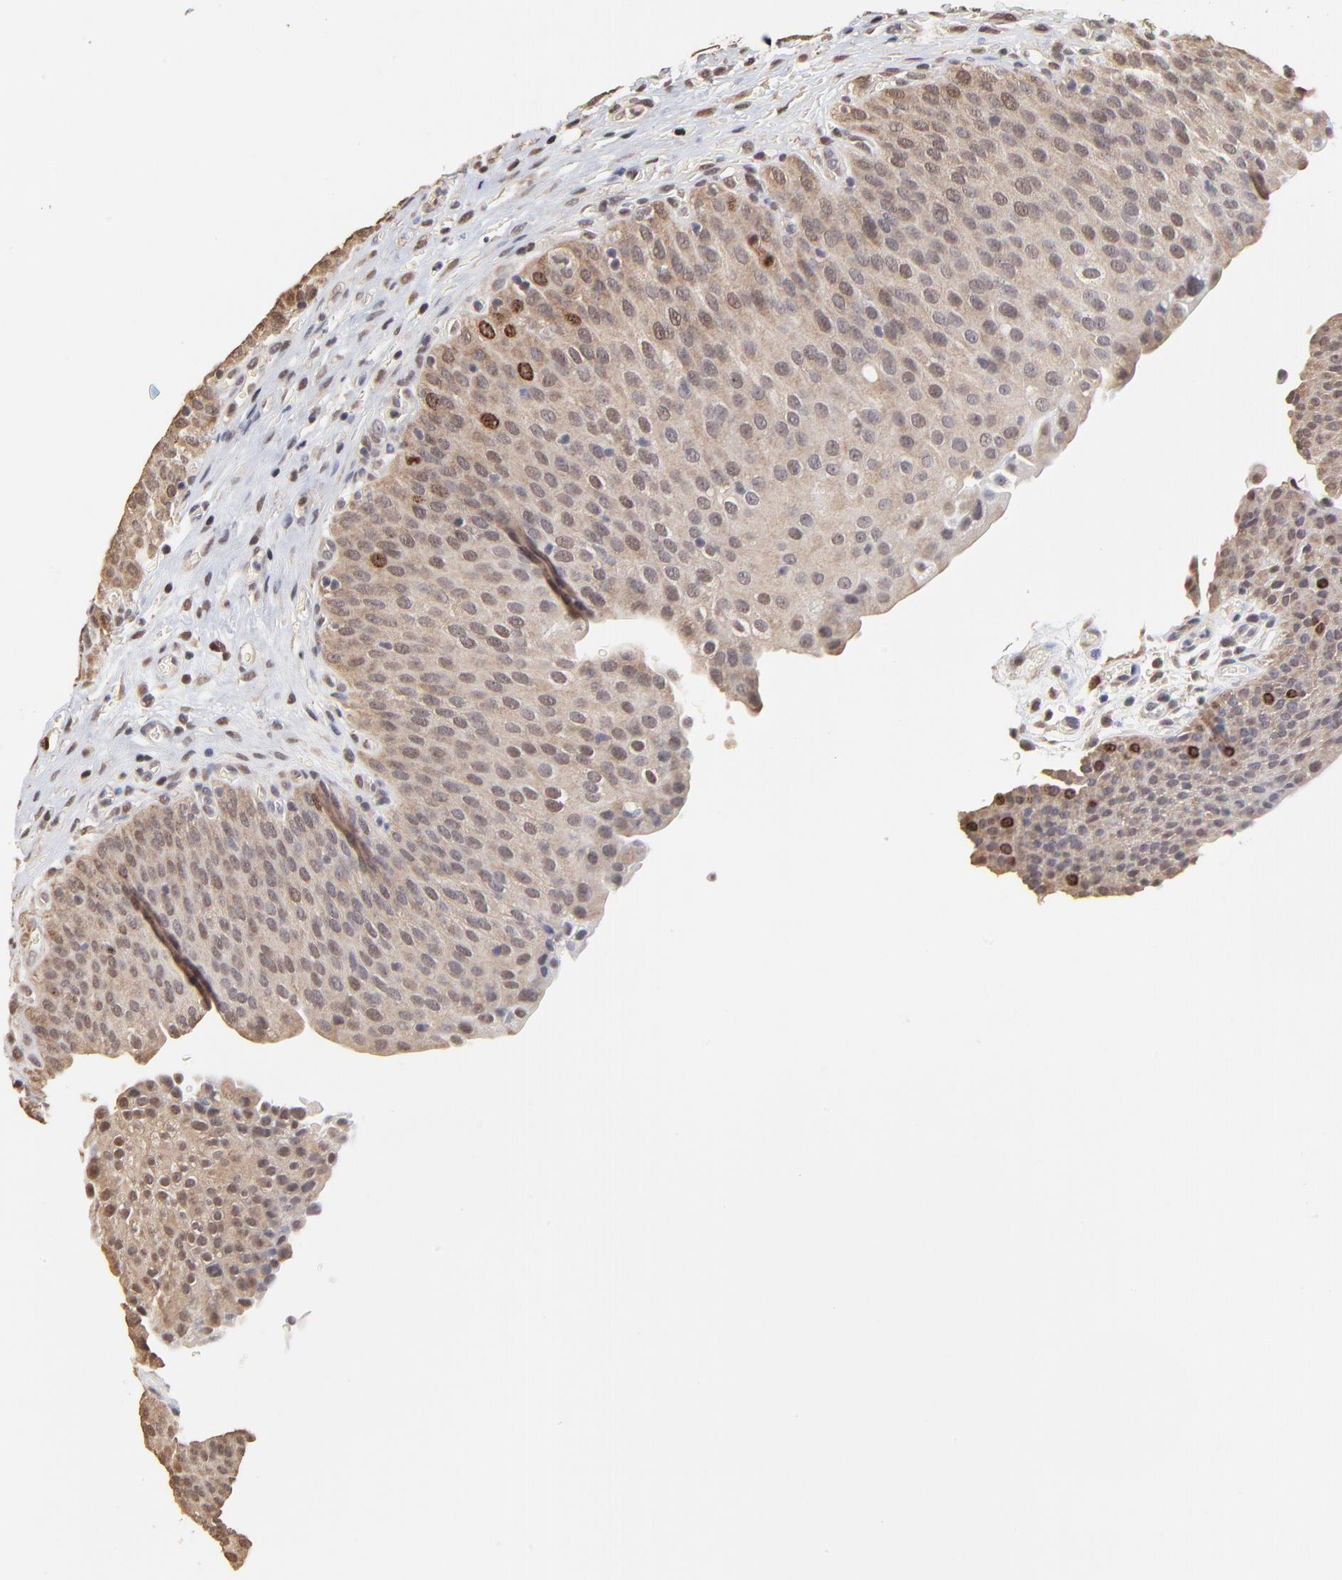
{"staining": {"intensity": "moderate", "quantity": "25%-75%", "location": "nuclear"}, "tissue": "urinary bladder", "cell_type": "Urothelial cells", "image_type": "normal", "snomed": [{"axis": "morphology", "description": "Normal tissue, NOS"}, {"axis": "morphology", "description": "Dysplasia, NOS"}, {"axis": "topography", "description": "Urinary bladder"}], "caption": "Protein analysis of unremarkable urinary bladder displays moderate nuclear staining in approximately 25%-75% of urothelial cells. (IHC, brightfield microscopy, high magnification).", "gene": "BIRC5", "patient": {"sex": "male", "age": 35}}